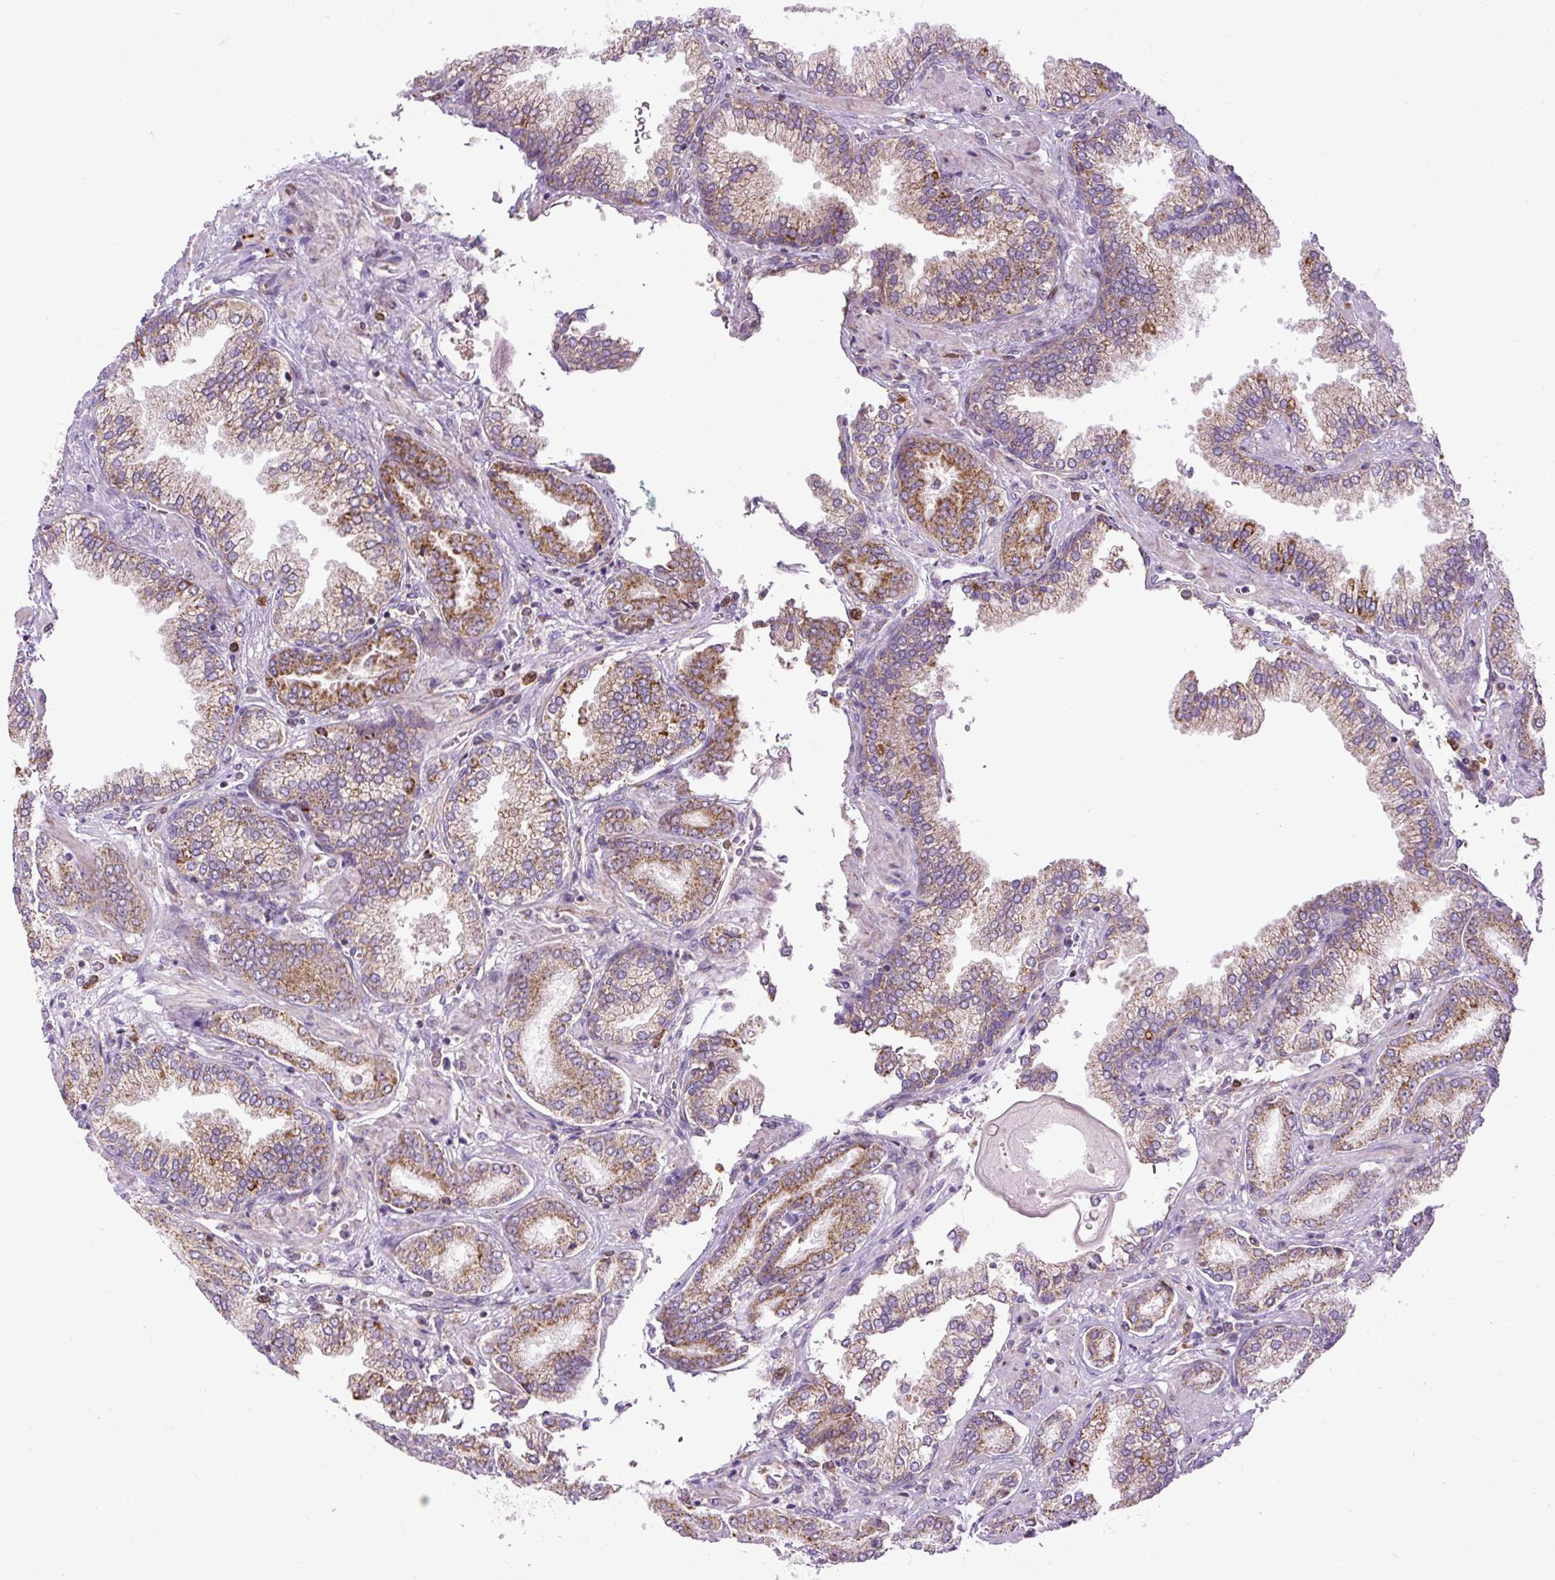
{"staining": {"intensity": "moderate", "quantity": ">75%", "location": "cytoplasmic/membranous"}, "tissue": "prostate cancer", "cell_type": "Tumor cells", "image_type": "cancer", "snomed": [{"axis": "morphology", "description": "Adenocarcinoma, High grade"}, {"axis": "topography", "description": "Prostate"}], "caption": "Prostate cancer (high-grade adenocarcinoma) stained with a protein marker displays moderate staining in tumor cells.", "gene": "TM2D3", "patient": {"sex": "male", "age": 72}}